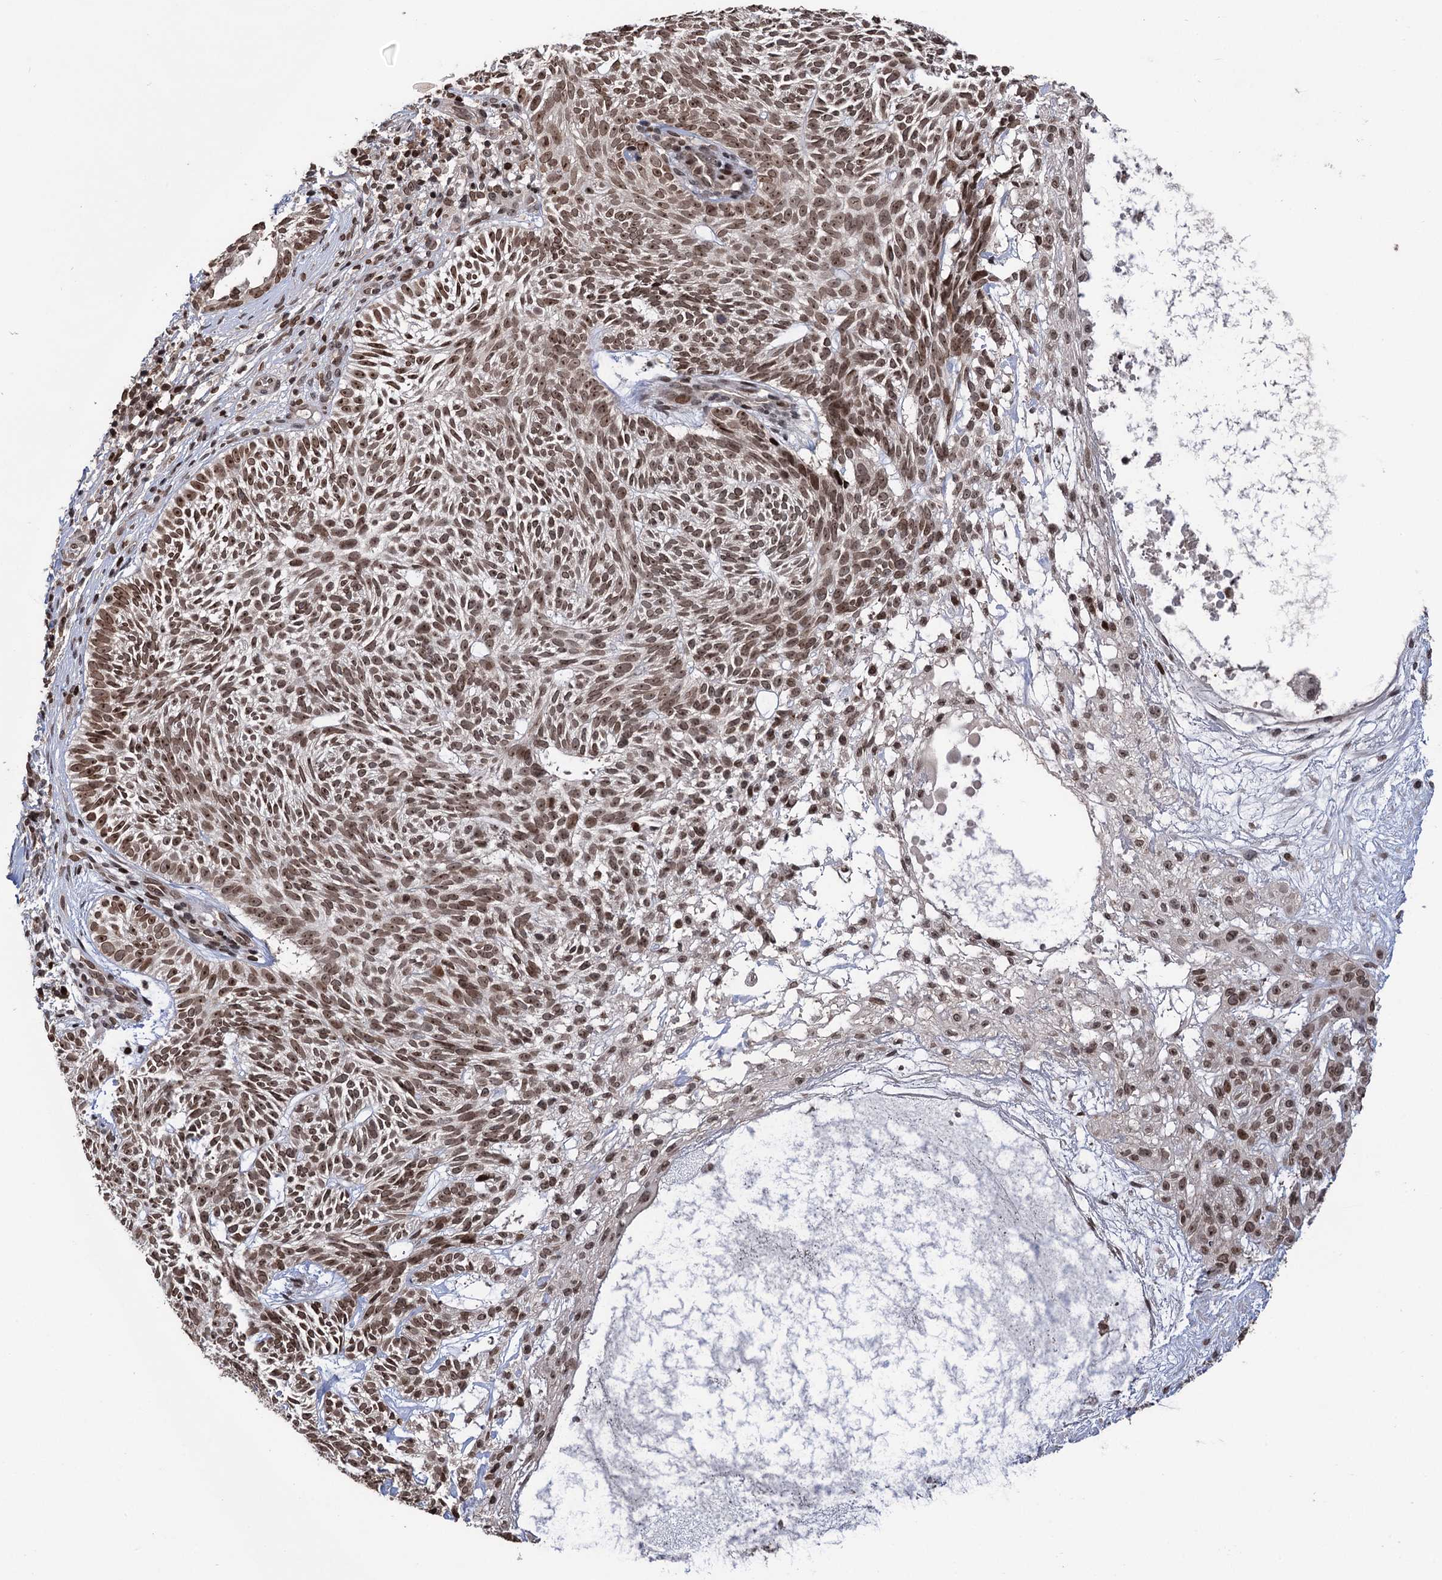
{"staining": {"intensity": "moderate", "quantity": ">75%", "location": "nuclear"}, "tissue": "skin cancer", "cell_type": "Tumor cells", "image_type": "cancer", "snomed": [{"axis": "morphology", "description": "Basal cell carcinoma"}, {"axis": "topography", "description": "Skin"}], "caption": "Immunohistochemical staining of skin cancer (basal cell carcinoma) shows moderate nuclear protein positivity in approximately >75% of tumor cells. (DAB IHC, brown staining for protein, blue staining for nuclei).", "gene": "CCDC77", "patient": {"sex": "male", "age": 75}}